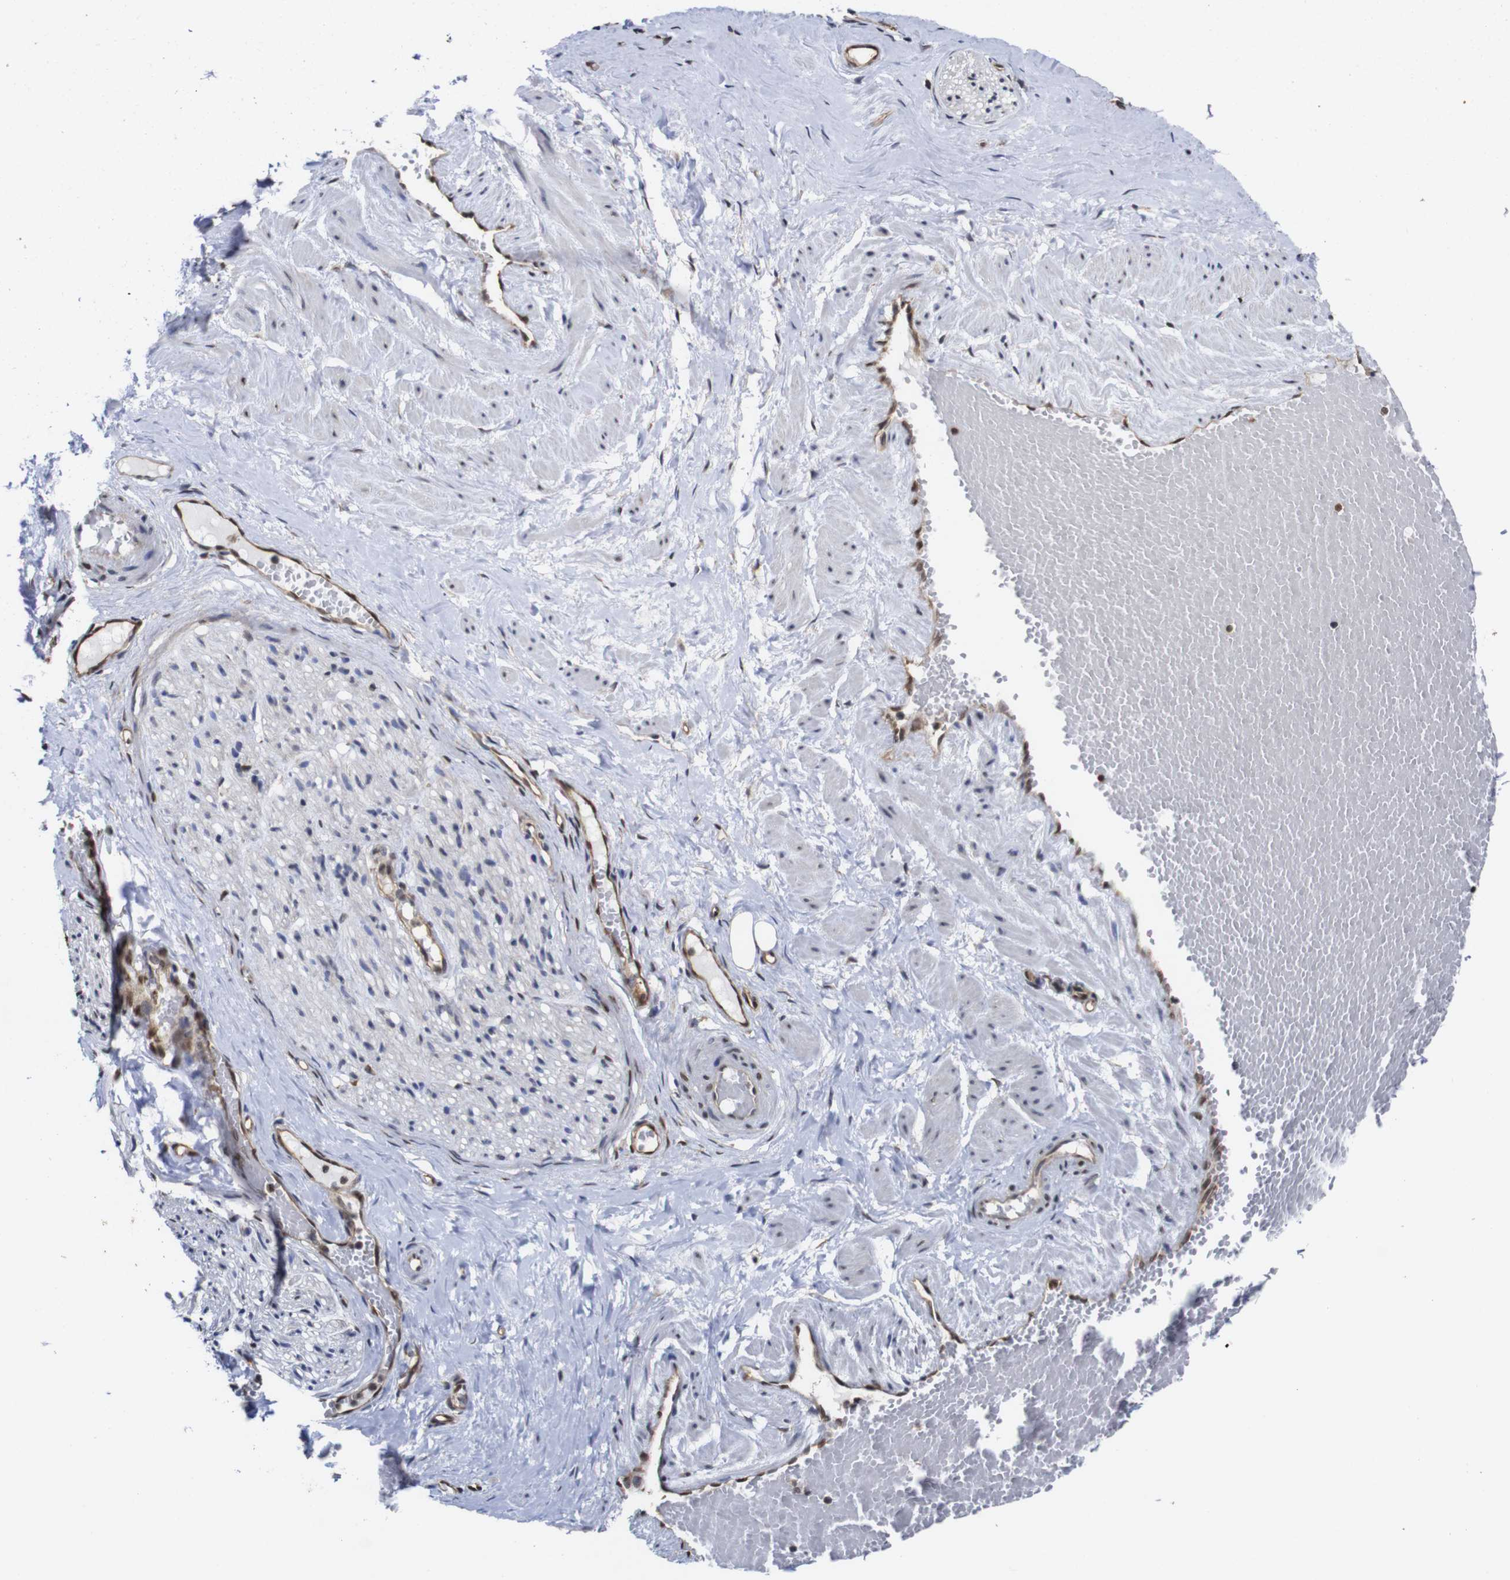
{"staining": {"intensity": "strong", "quantity": ">75%", "location": "nuclear"}, "tissue": "adipose tissue", "cell_type": "Adipocytes", "image_type": "normal", "snomed": [{"axis": "morphology", "description": "Normal tissue, NOS"}, {"axis": "topography", "description": "Soft tissue"}, {"axis": "topography", "description": "Vascular tissue"}], "caption": "IHC of unremarkable human adipose tissue displays high levels of strong nuclear staining in about >75% of adipocytes.", "gene": "SUMO3", "patient": {"sex": "female", "age": 35}}